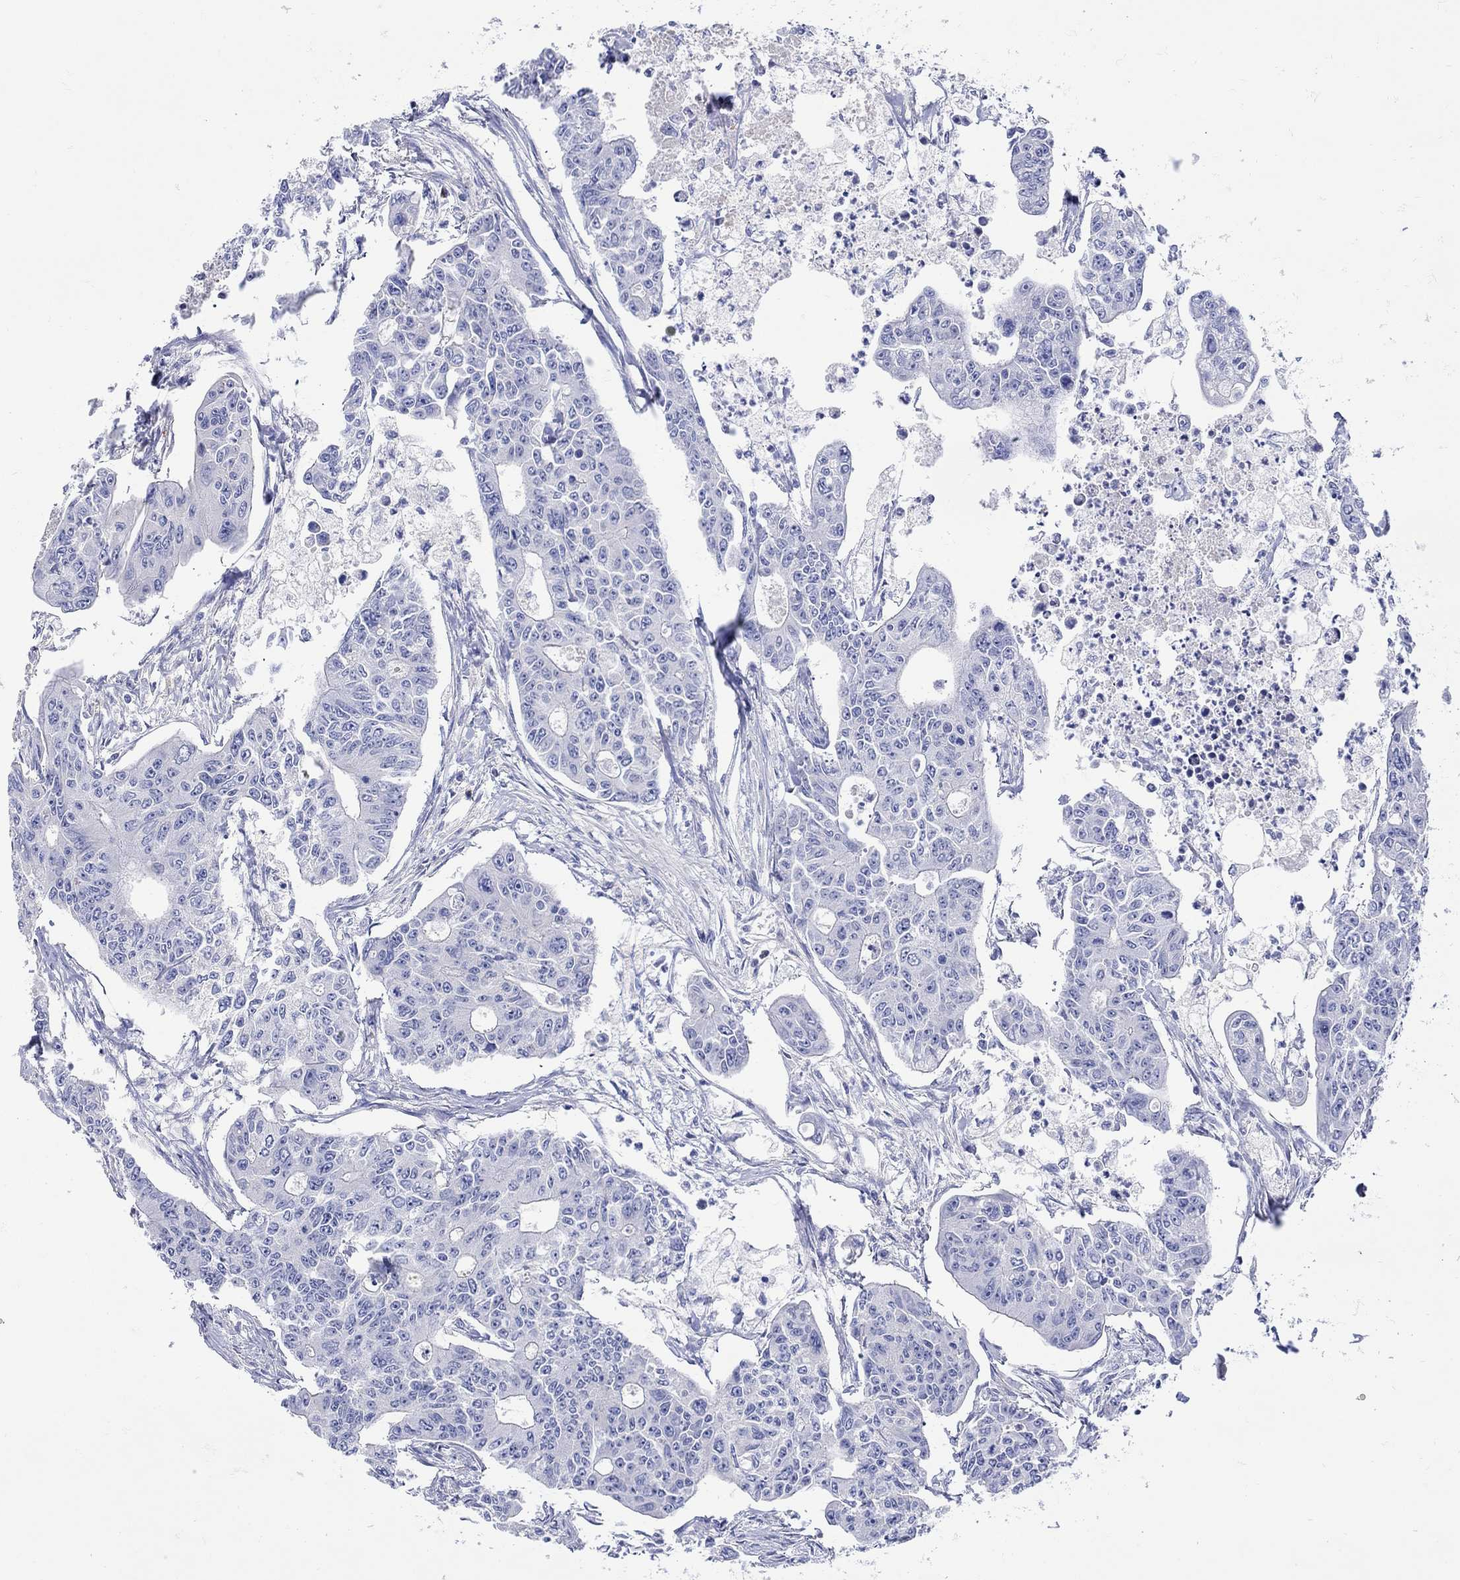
{"staining": {"intensity": "negative", "quantity": "none", "location": "none"}, "tissue": "colorectal cancer", "cell_type": "Tumor cells", "image_type": "cancer", "snomed": [{"axis": "morphology", "description": "Adenocarcinoma, NOS"}, {"axis": "topography", "description": "Colon"}], "caption": "A photomicrograph of colorectal adenocarcinoma stained for a protein reveals no brown staining in tumor cells.", "gene": "ANKMY1", "patient": {"sex": "male", "age": 70}}